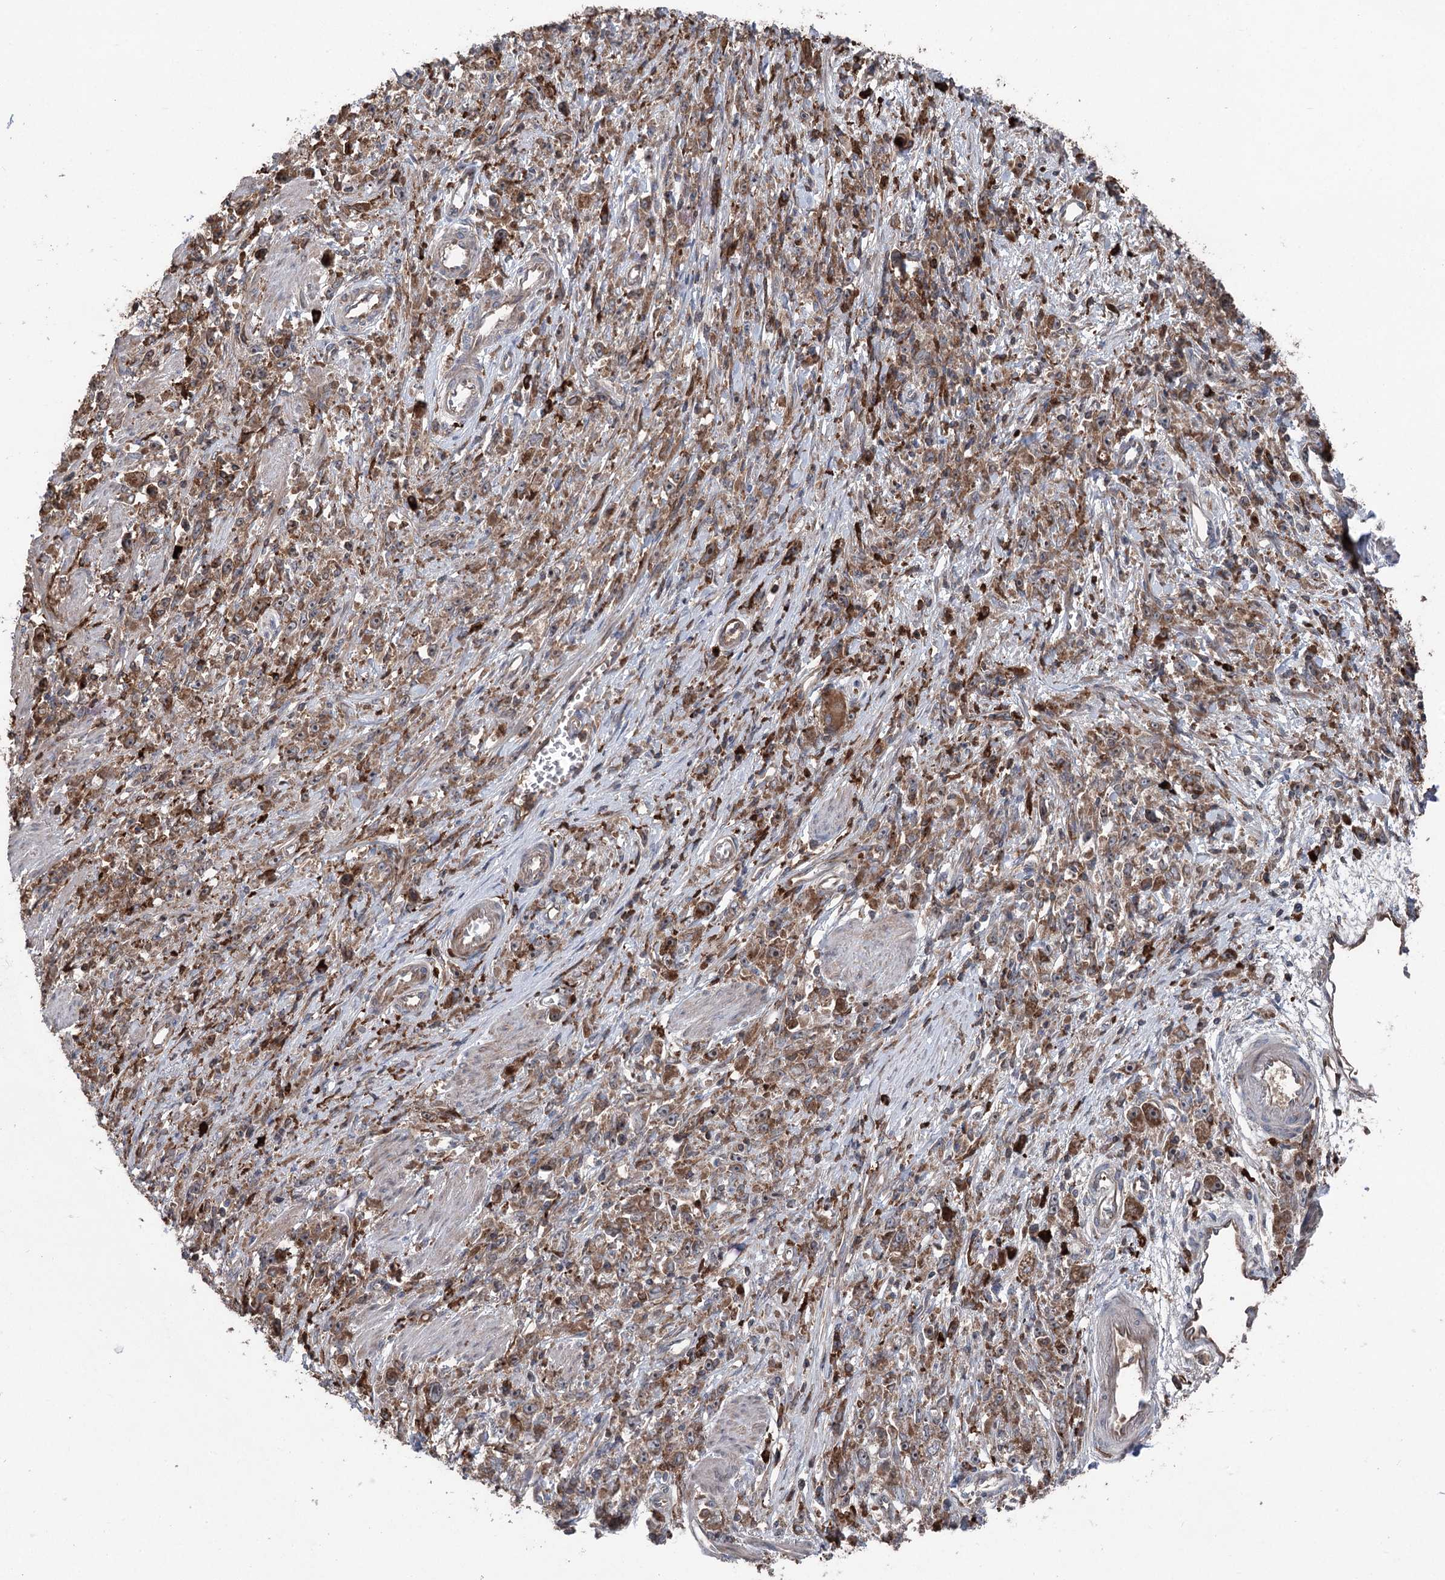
{"staining": {"intensity": "moderate", "quantity": ">75%", "location": "cytoplasmic/membranous"}, "tissue": "stomach cancer", "cell_type": "Tumor cells", "image_type": "cancer", "snomed": [{"axis": "morphology", "description": "Adenocarcinoma, NOS"}, {"axis": "topography", "description": "Stomach"}], "caption": "A micrograph of adenocarcinoma (stomach) stained for a protein exhibits moderate cytoplasmic/membranous brown staining in tumor cells.", "gene": "PPP1R21", "patient": {"sex": "female", "age": 59}}